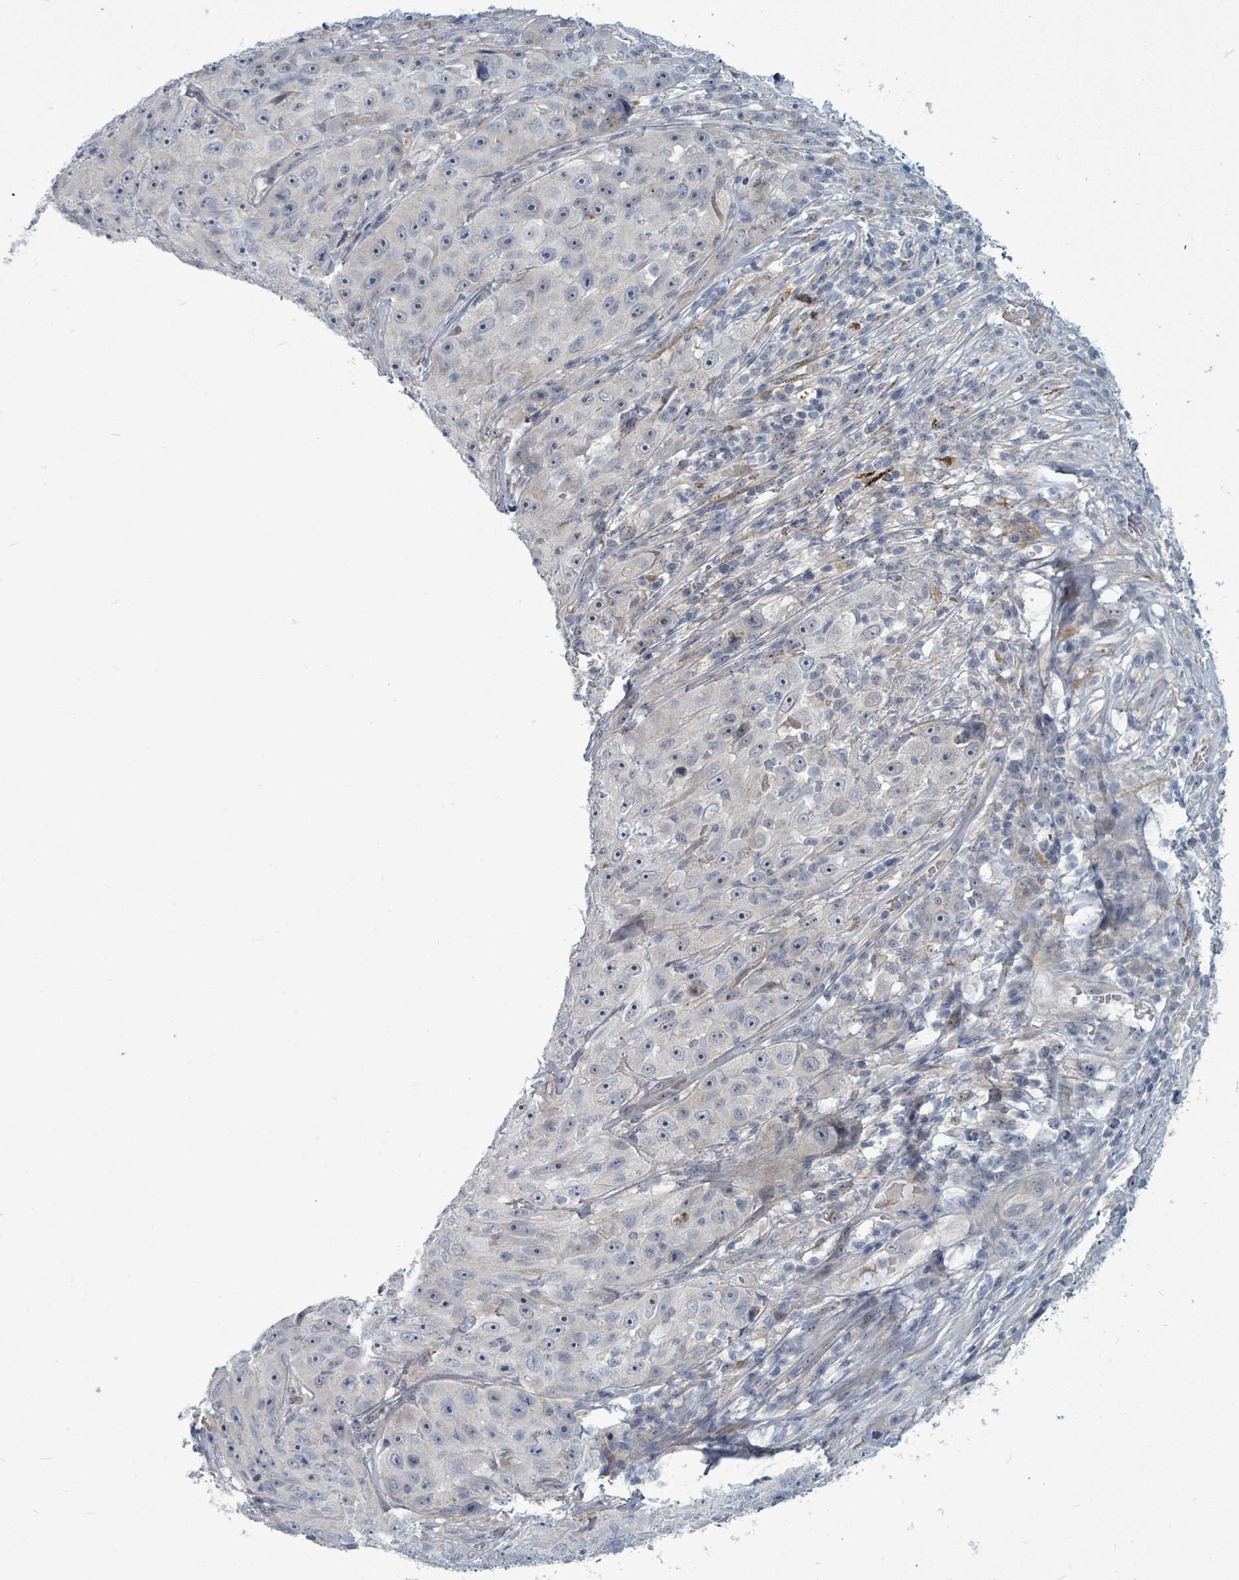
{"staining": {"intensity": "negative", "quantity": "none", "location": "none"}, "tissue": "skin cancer", "cell_type": "Tumor cells", "image_type": "cancer", "snomed": [{"axis": "morphology", "description": "Squamous cell carcinoma, NOS"}, {"axis": "topography", "description": "Skin"}], "caption": "Protein analysis of squamous cell carcinoma (skin) exhibits no significant positivity in tumor cells.", "gene": "TRDMT1", "patient": {"sex": "female", "age": 87}}